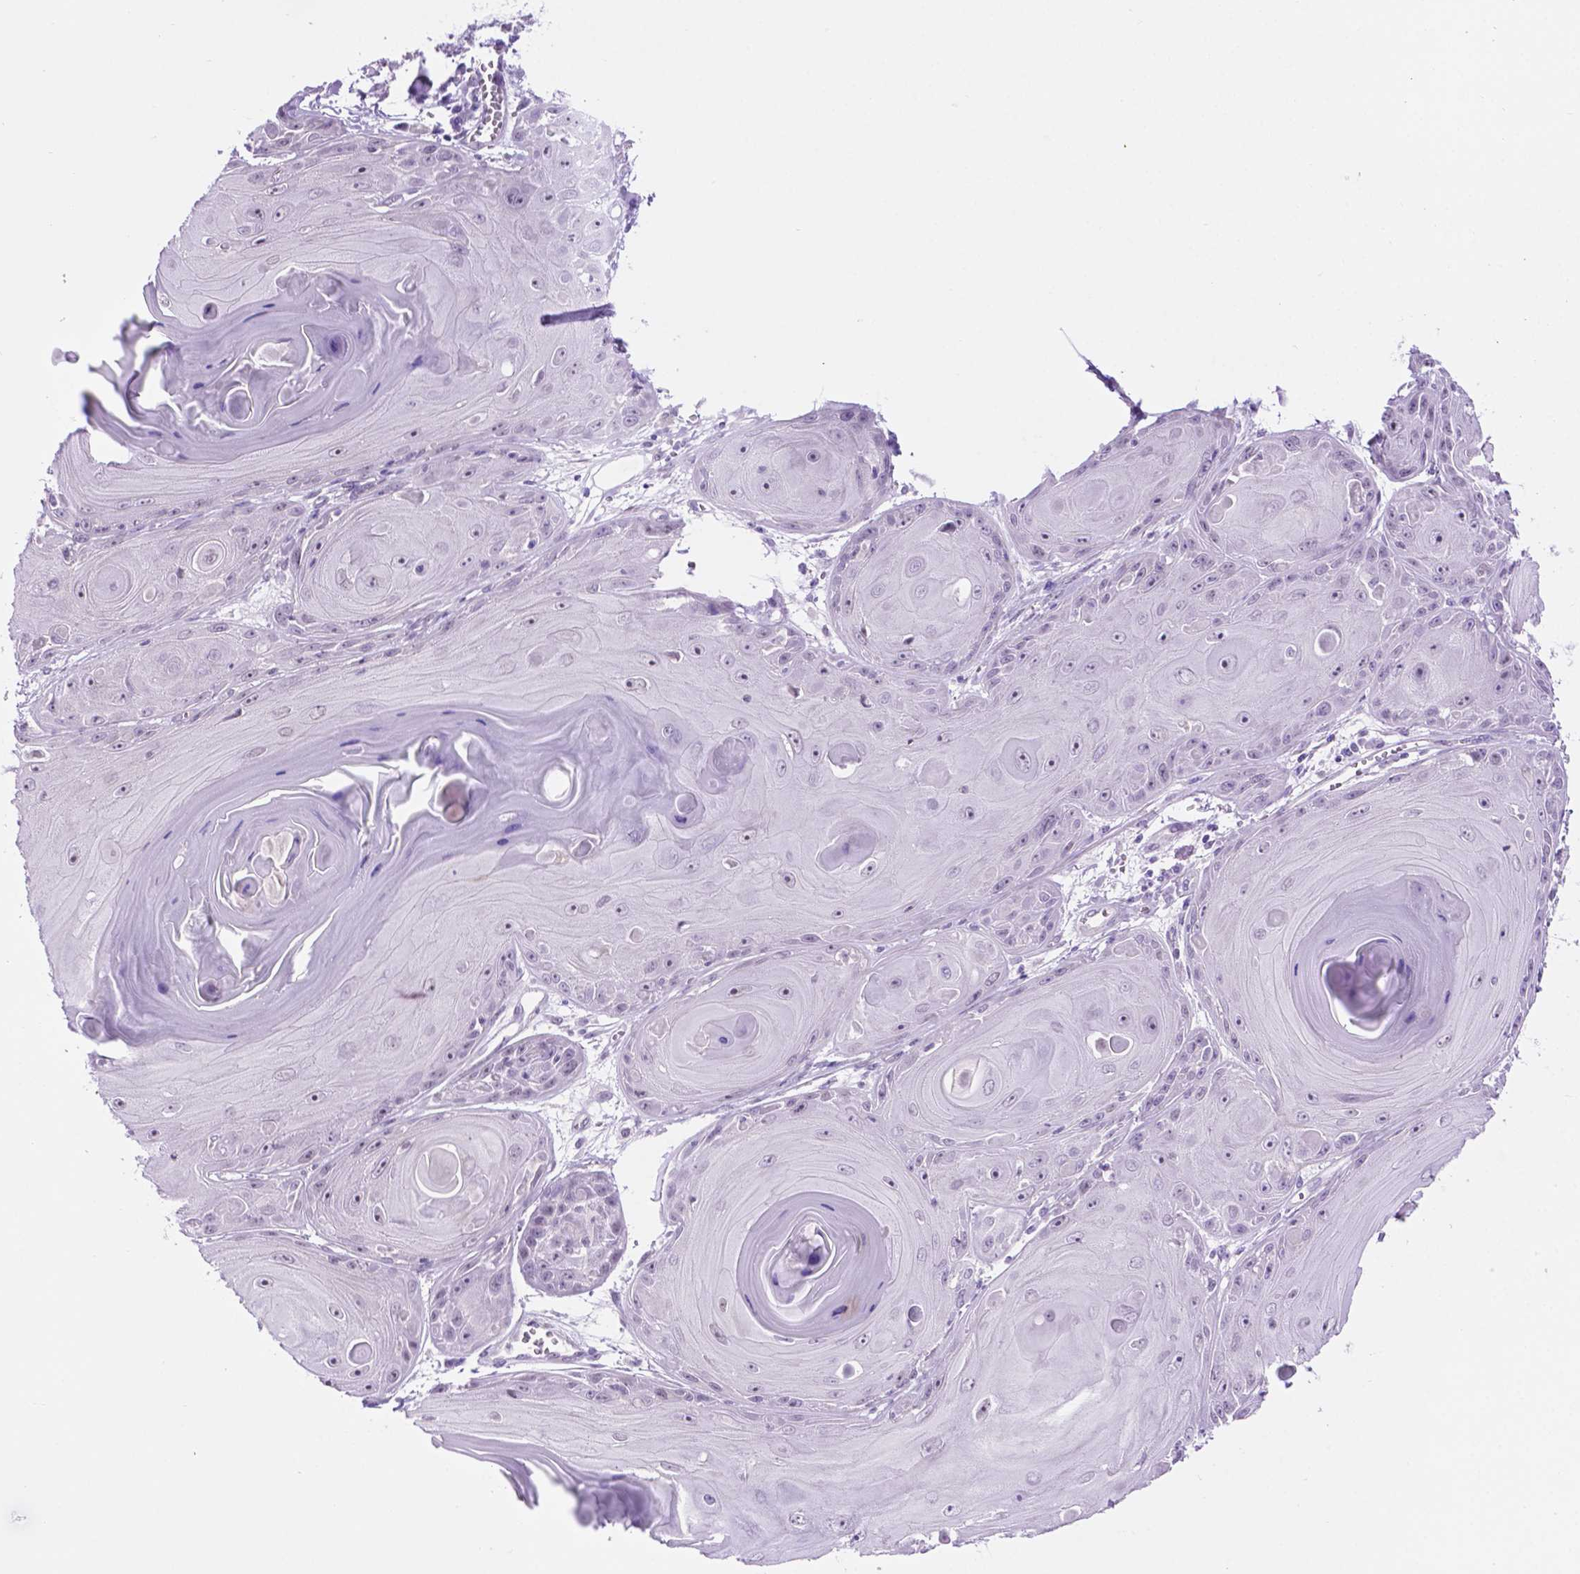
{"staining": {"intensity": "negative", "quantity": "none", "location": "none"}, "tissue": "skin cancer", "cell_type": "Tumor cells", "image_type": "cancer", "snomed": [{"axis": "morphology", "description": "Squamous cell carcinoma, NOS"}, {"axis": "topography", "description": "Skin"}, {"axis": "topography", "description": "Vulva"}], "caption": "Skin cancer (squamous cell carcinoma) was stained to show a protein in brown. There is no significant staining in tumor cells.", "gene": "ACY3", "patient": {"sex": "female", "age": 85}}